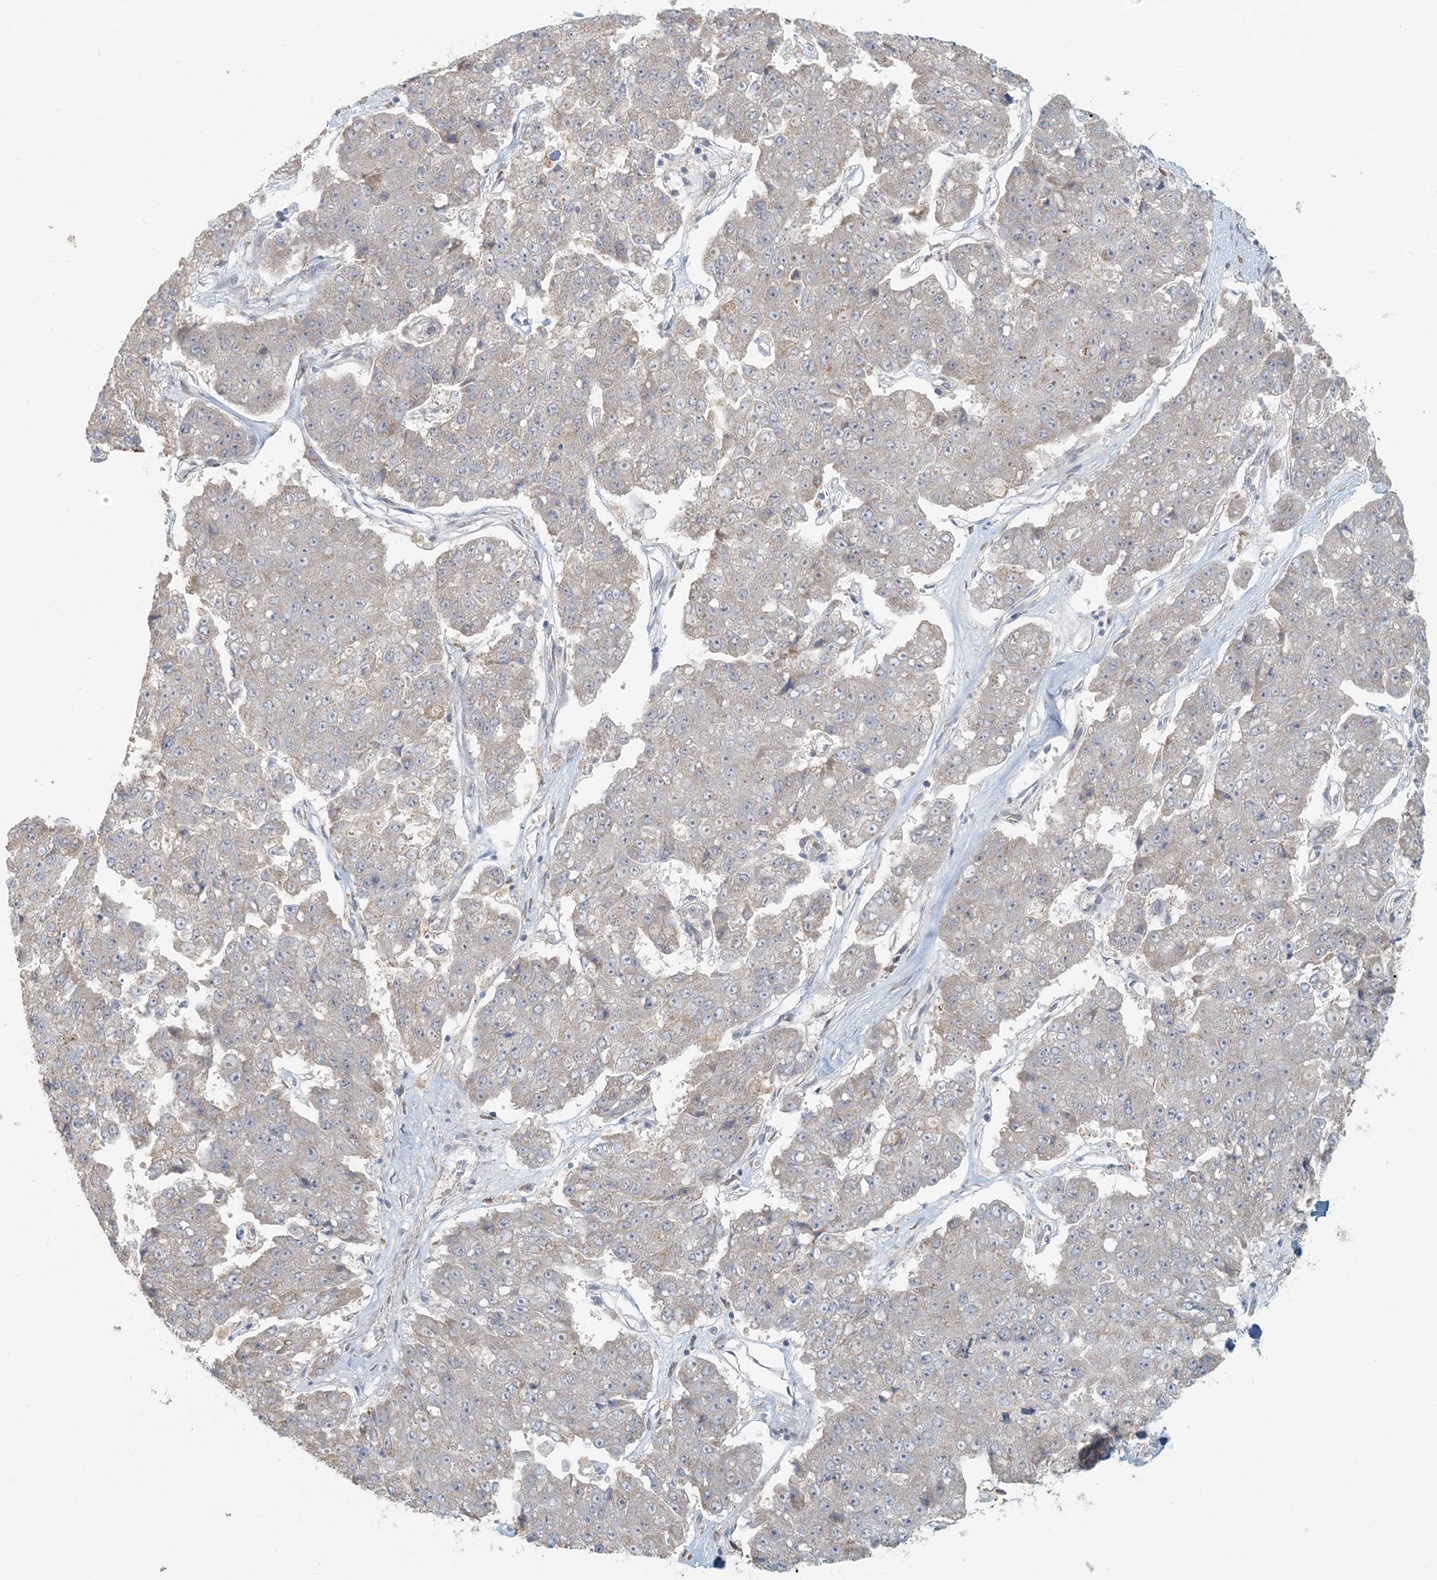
{"staining": {"intensity": "negative", "quantity": "none", "location": "none"}, "tissue": "pancreatic cancer", "cell_type": "Tumor cells", "image_type": "cancer", "snomed": [{"axis": "morphology", "description": "Adenocarcinoma, NOS"}, {"axis": "topography", "description": "Pancreas"}], "caption": "This is a image of immunohistochemistry staining of pancreatic cancer (adenocarcinoma), which shows no expression in tumor cells. (Brightfield microscopy of DAB (3,3'-diaminobenzidine) IHC at high magnification).", "gene": "HACL1", "patient": {"sex": "male", "age": 50}}